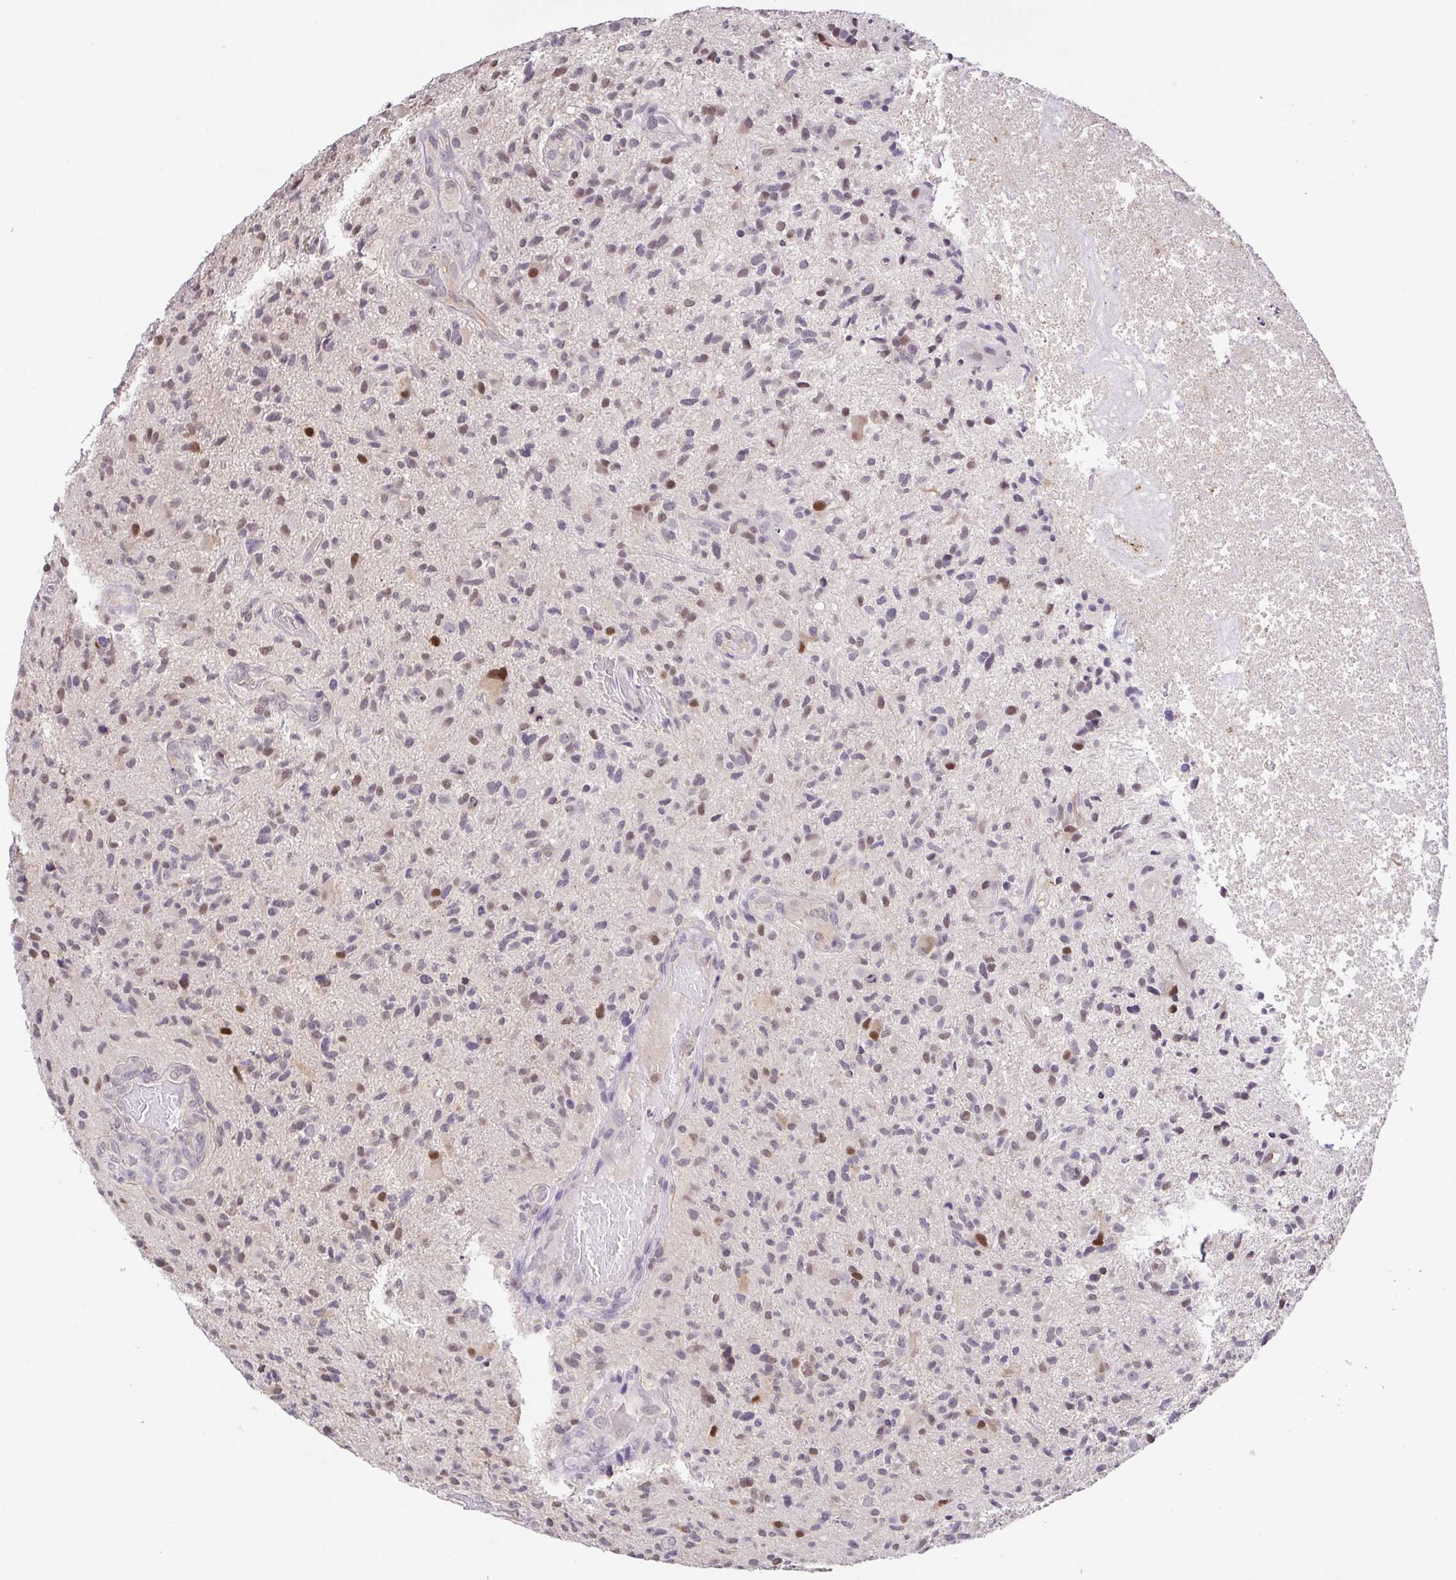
{"staining": {"intensity": "moderate", "quantity": "25%-75%", "location": "nuclear"}, "tissue": "glioma", "cell_type": "Tumor cells", "image_type": "cancer", "snomed": [{"axis": "morphology", "description": "Glioma, malignant, High grade"}, {"axis": "topography", "description": "Brain"}], "caption": "Moderate nuclear protein expression is identified in about 25%-75% of tumor cells in malignant glioma (high-grade). The staining was performed using DAB to visualize the protein expression in brown, while the nuclei were stained in blue with hematoxylin (Magnification: 20x).", "gene": "PSMB9", "patient": {"sex": "male", "age": 55}}